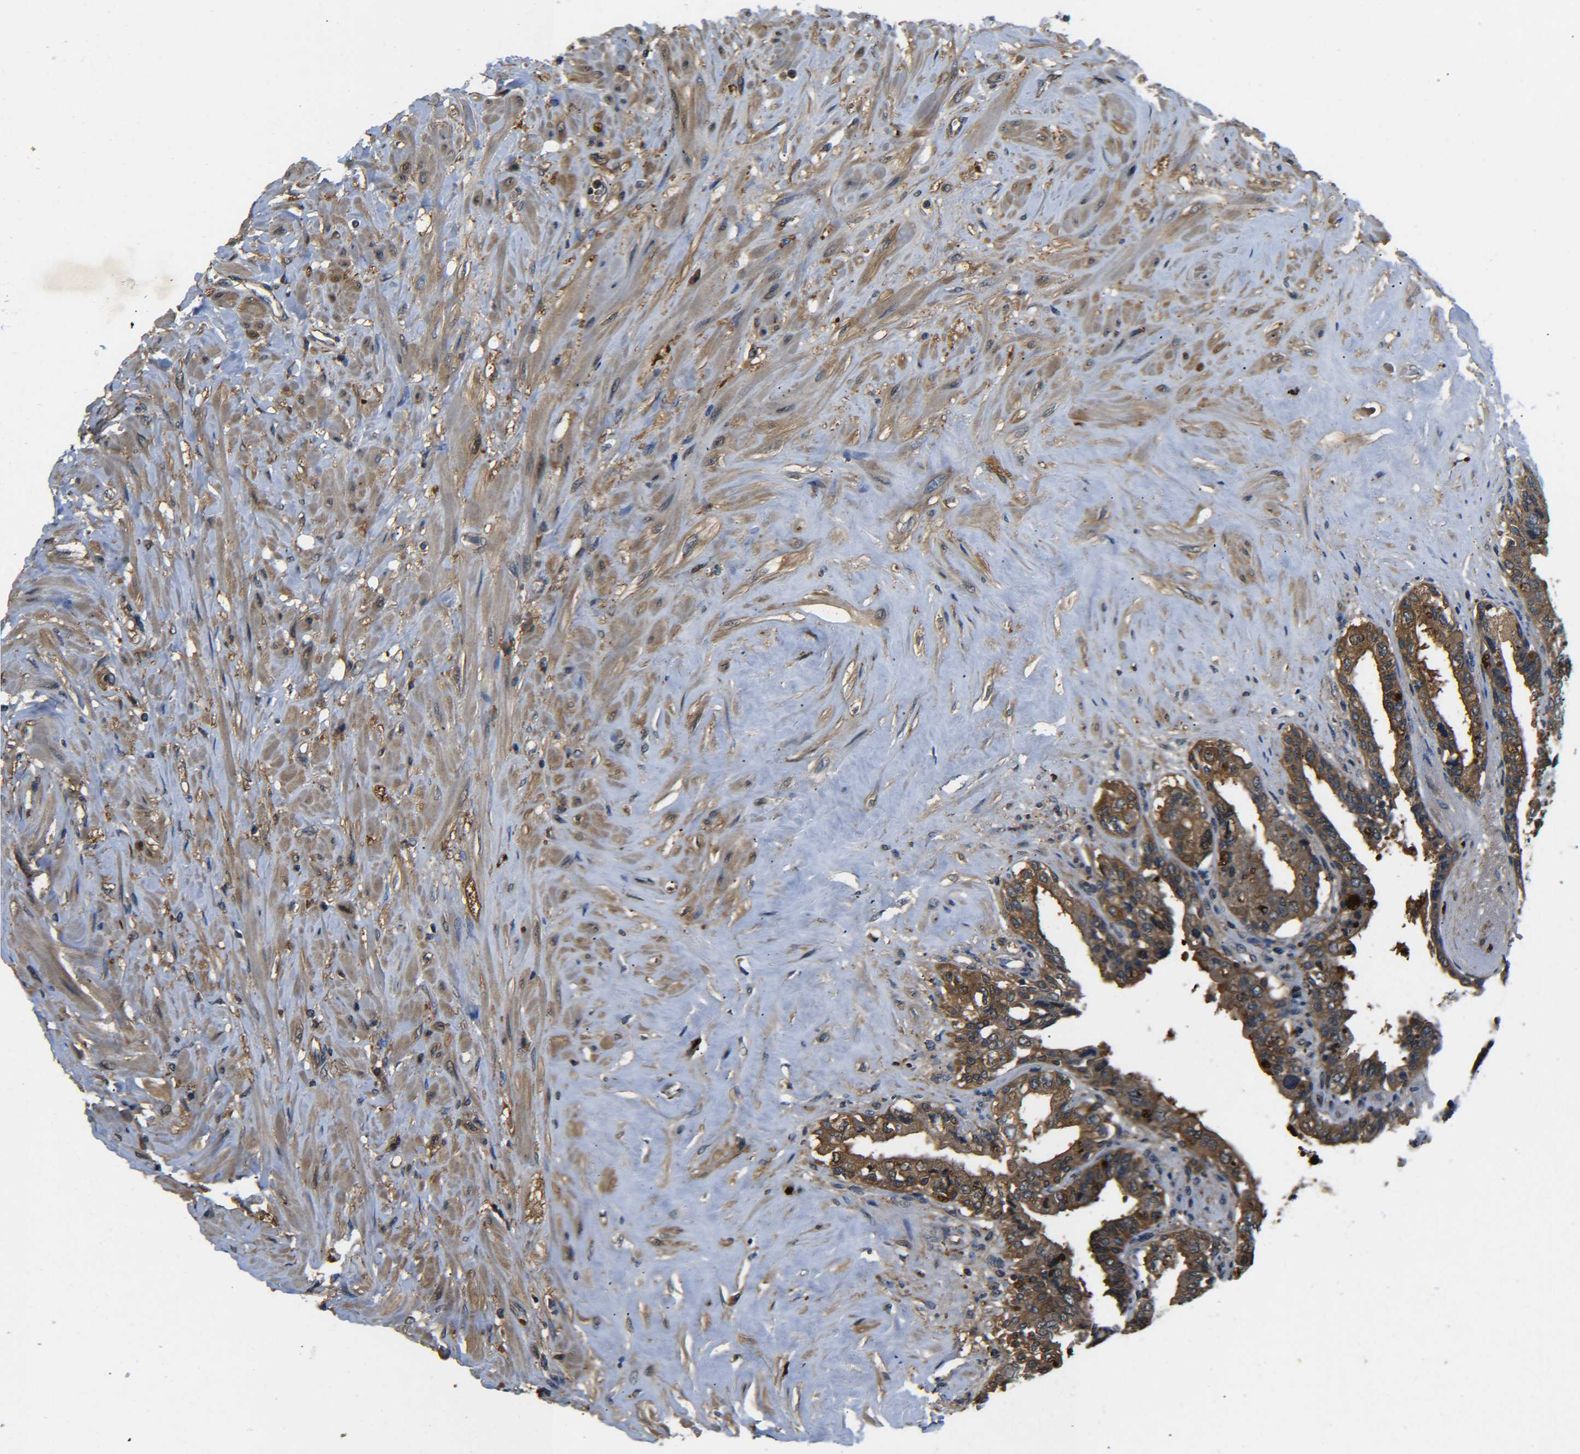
{"staining": {"intensity": "moderate", "quantity": ">75%", "location": "cytoplasmic/membranous"}, "tissue": "seminal vesicle", "cell_type": "Glandular cells", "image_type": "normal", "snomed": [{"axis": "morphology", "description": "Normal tissue, NOS"}, {"axis": "topography", "description": "Seminal veicle"}], "caption": "Protein expression analysis of benign human seminal vesicle reveals moderate cytoplasmic/membranous staining in approximately >75% of glandular cells. The staining was performed using DAB, with brown indicating positive protein expression. Nuclei are stained blue with hematoxylin.", "gene": "PREB", "patient": {"sex": "male", "age": 63}}